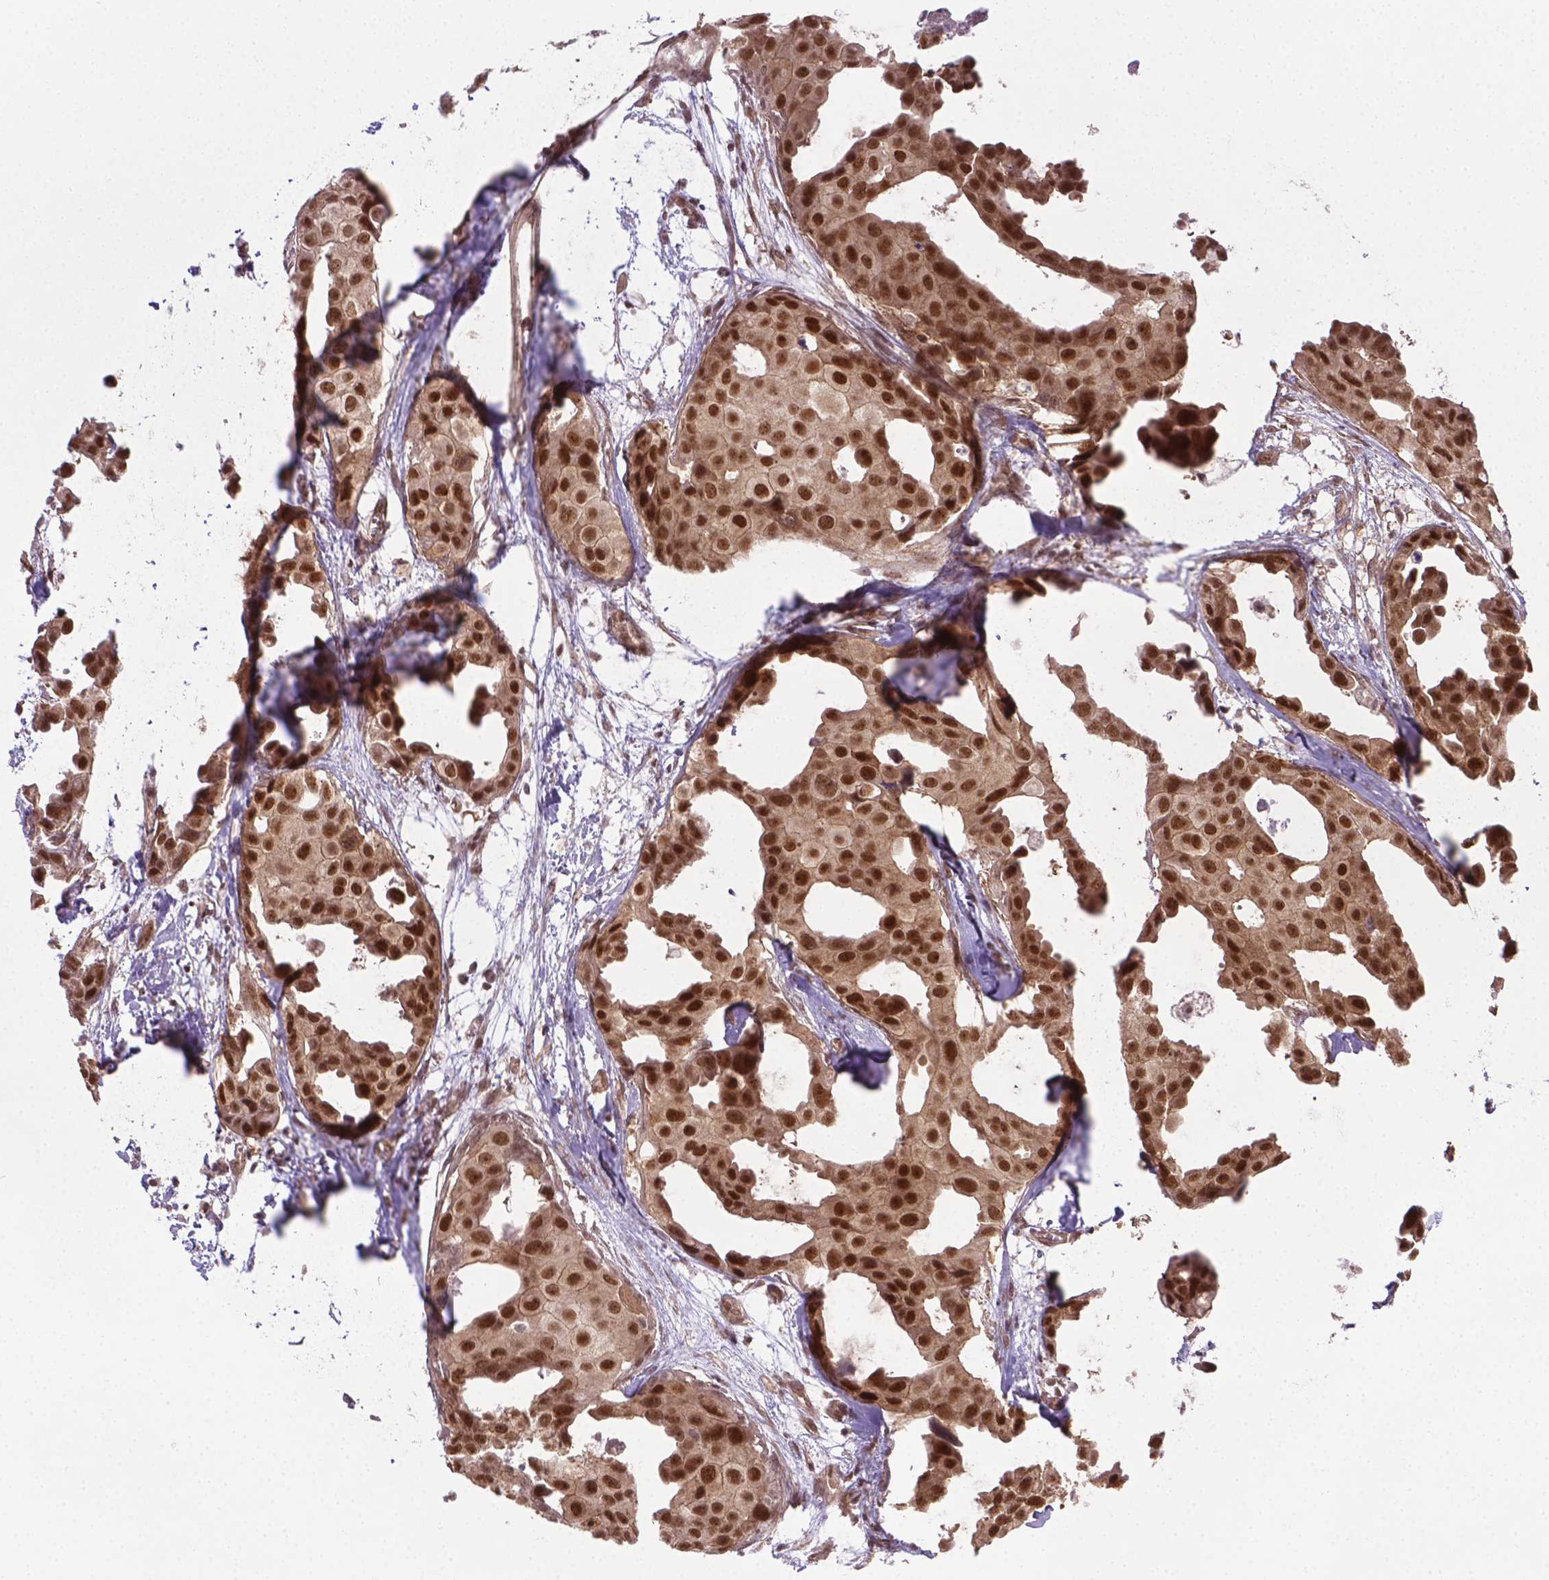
{"staining": {"intensity": "strong", "quantity": ">75%", "location": "nuclear"}, "tissue": "breast cancer", "cell_type": "Tumor cells", "image_type": "cancer", "snomed": [{"axis": "morphology", "description": "Duct carcinoma"}, {"axis": "topography", "description": "Breast"}], "caption": "Protein staining of breast cancer (intraductal carcinoma) tissue exhibits strong nuclear staining in approximately >75% of tumor cells. The protein of interest is shown in brown color, while the nuclei are stained blue.", "gene": "ANKRD54", "patient": {"sex": "female", "age": 38}}